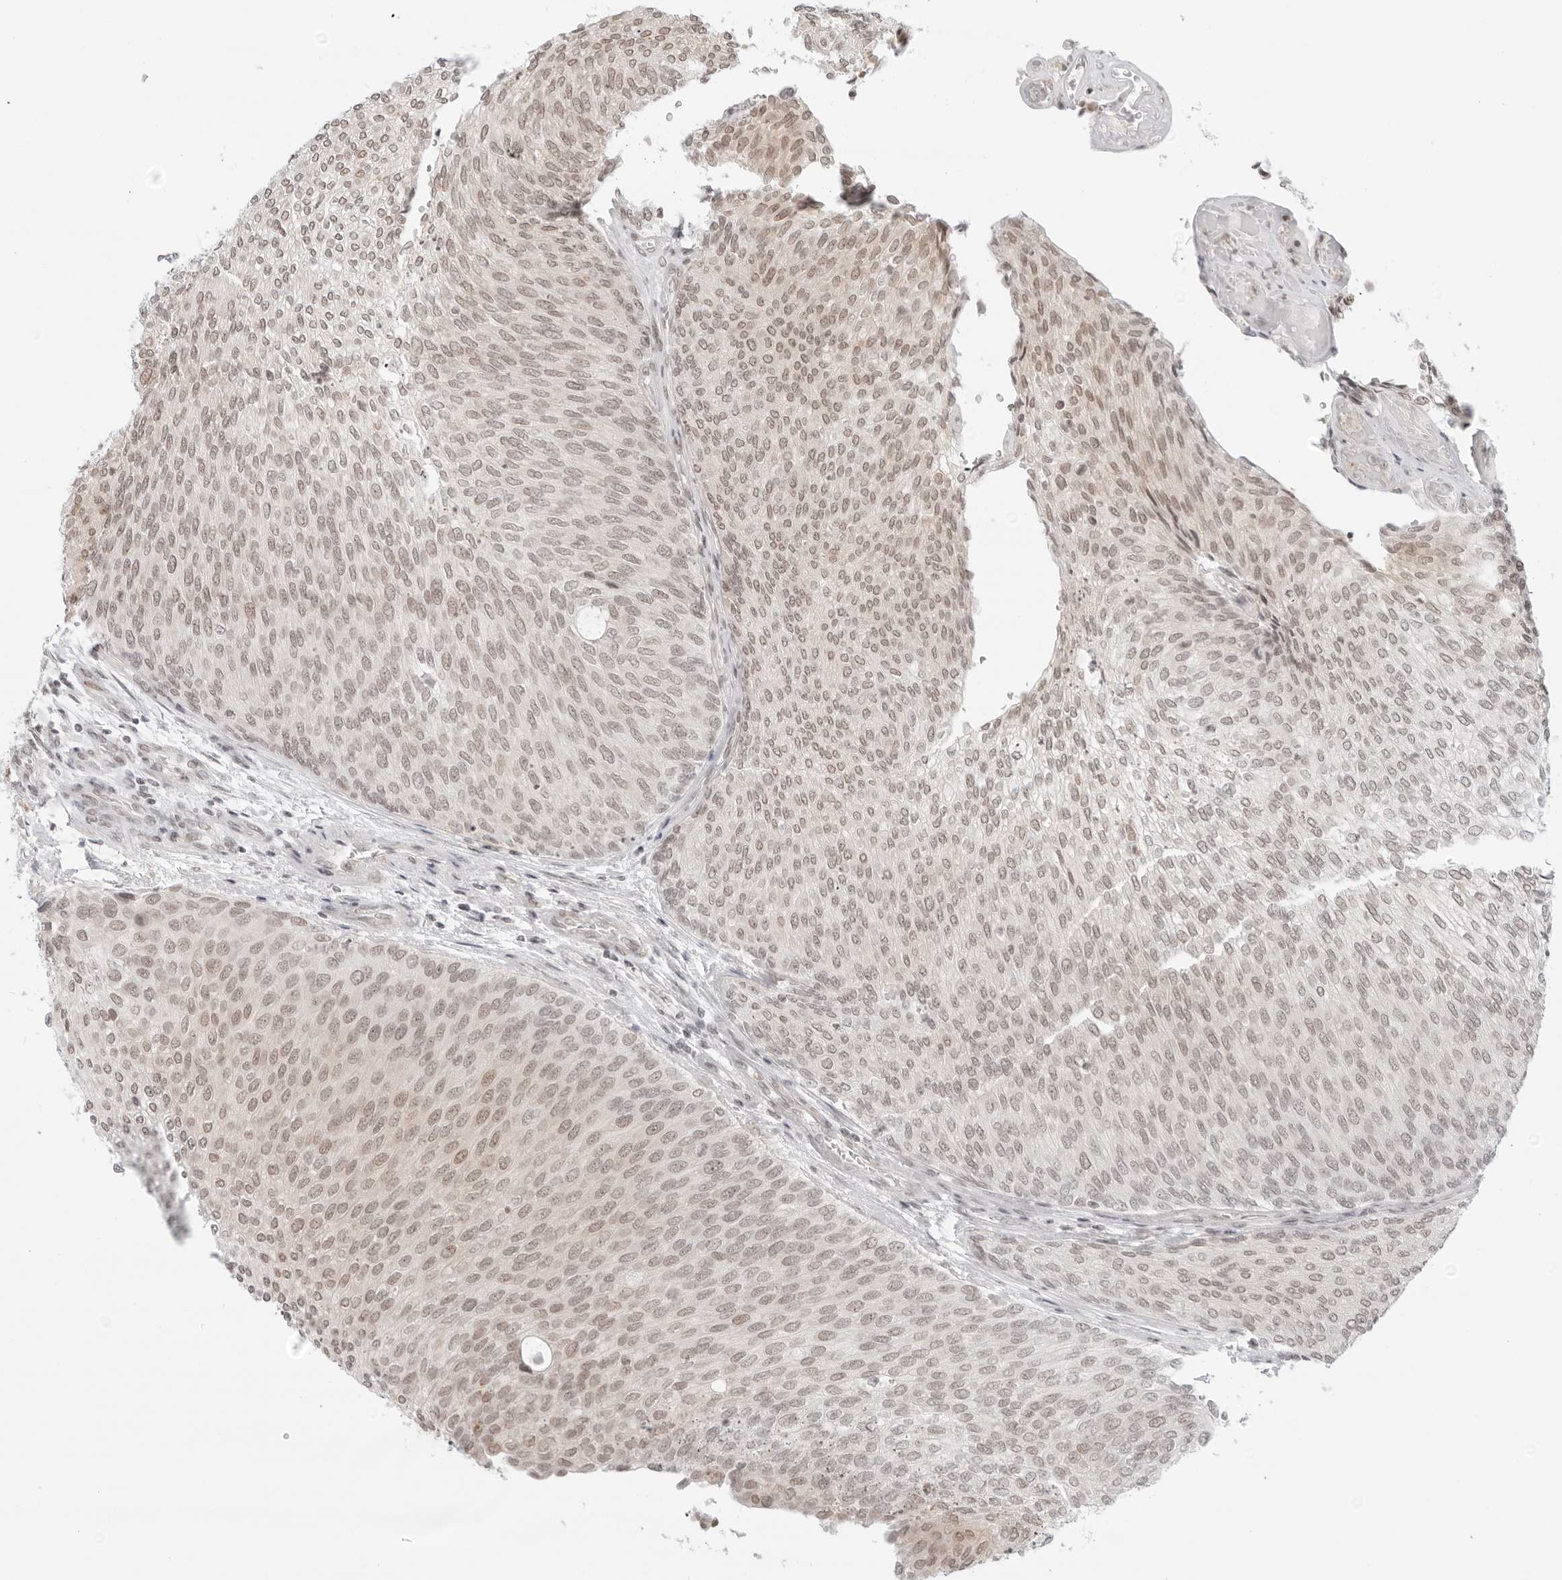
{"staining": {"intensity": "weak", "quantity": ">75%", "location": "nuclear"}, "tissue": "urothelial cancer", "cell_type": "Tumor cells", "image_type": "cancer", "snomed": [{"axis": "morphology", "description": "Urothelial carcinoma, Low grade"}, {"axis": "topography", "description": "Urinary bladder"}], "caption": "DAB (3,3'-diaminobenzidine) immunohistochemical staining of human urothelial cancer shows weak nuclear protein expression in about >75% of tumor cells.", "gene": "TCIM", "patient": {"sex": "female", "age": 79}}